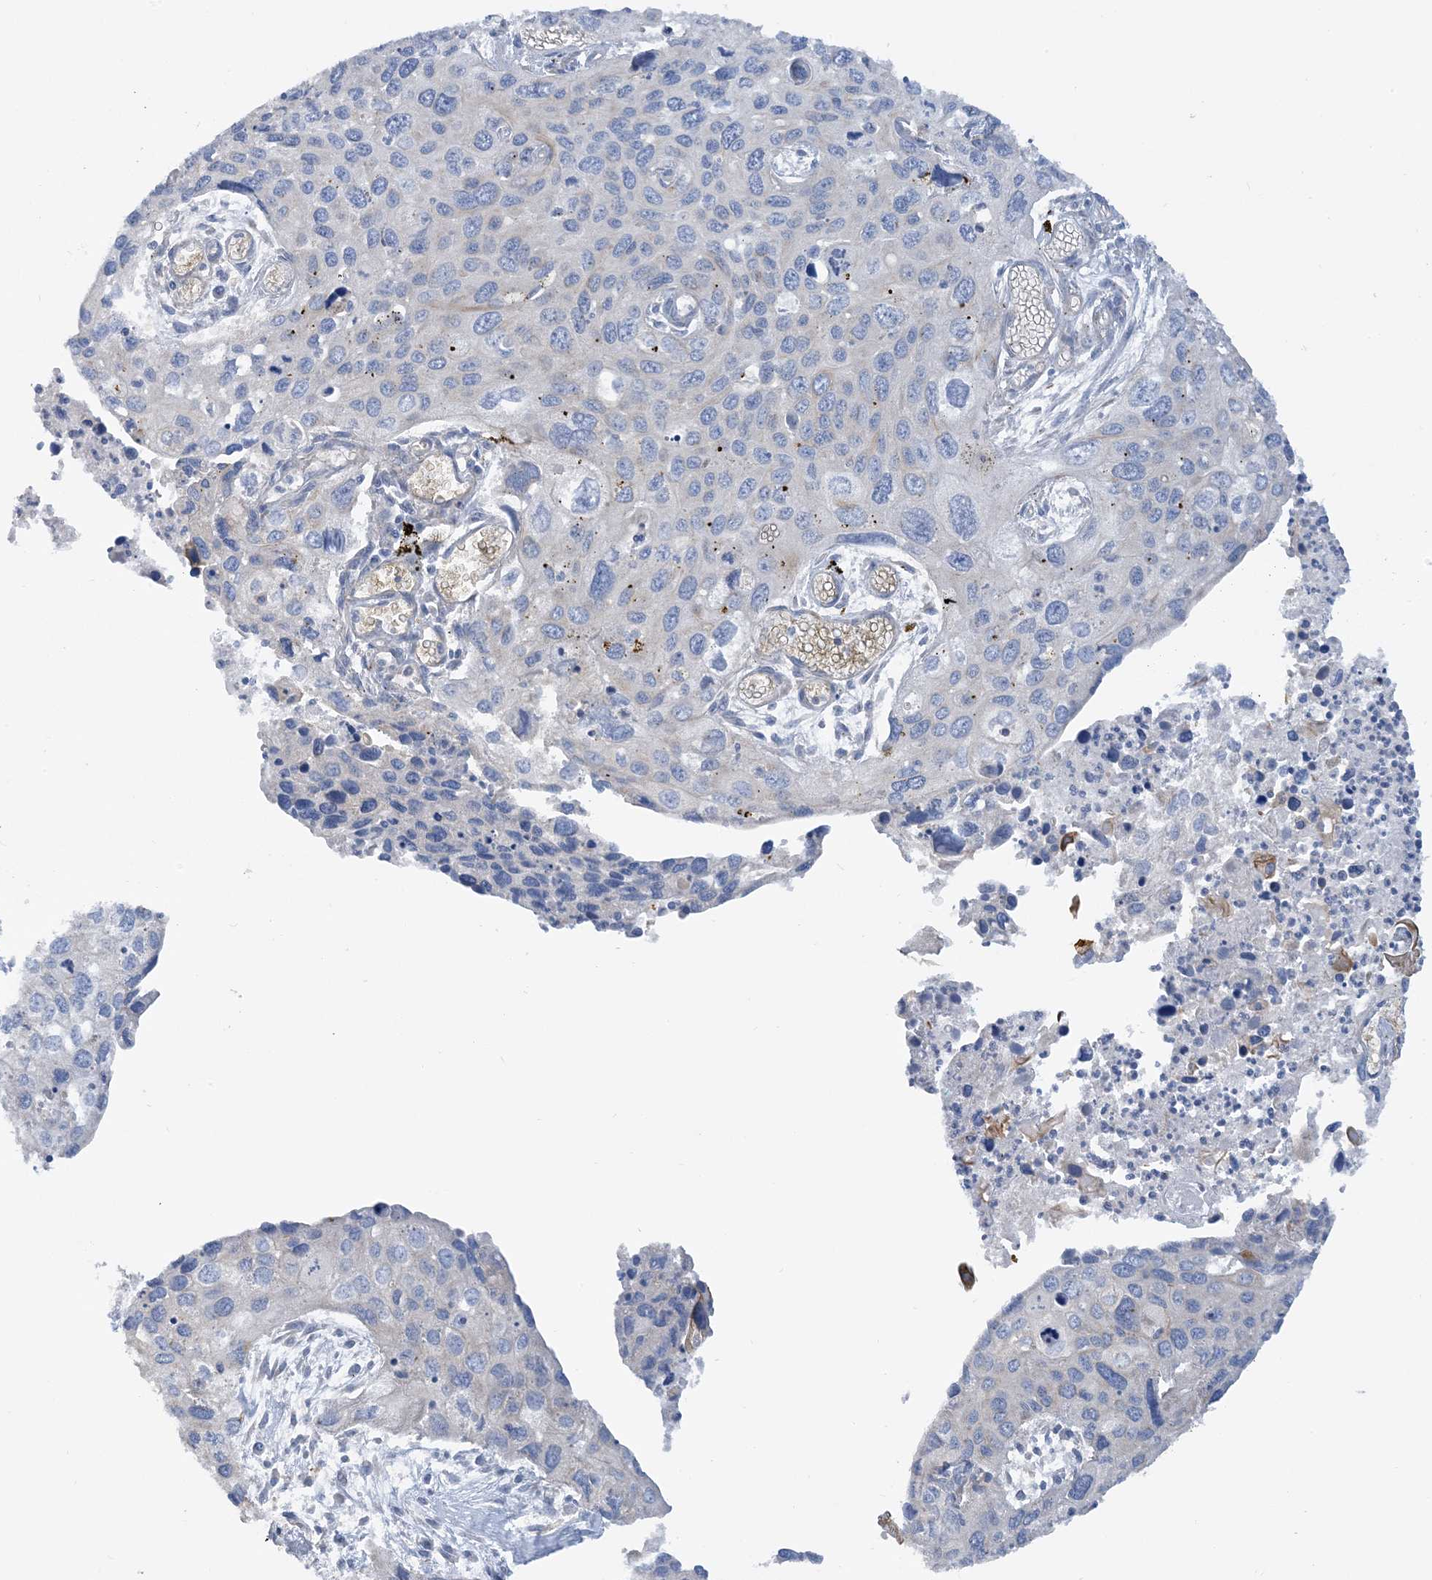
{"staining": {"intensity": "negative", "quantity": "none", "location": "none"}, "tissue": "cervical cancer", "cell_type": "Tumor cells", "image_type": "cancer", "snomed": [{"axis": "morphology", "description": "Squamous cell carcinoma, NOS"}, {"axis": "topography", "description": "Cervix"}], "caption": "Immunohistochemistry (IHC) micrograph of human cervical cancer stained for a protein (brown), which shows no expression in tumor cells. (DAB immunohistochemistry (IHC) visualized using brightfield microscopy, high magnification).", "gene": "CALHM5", "patient": {"sex": "female", "age": 55}}